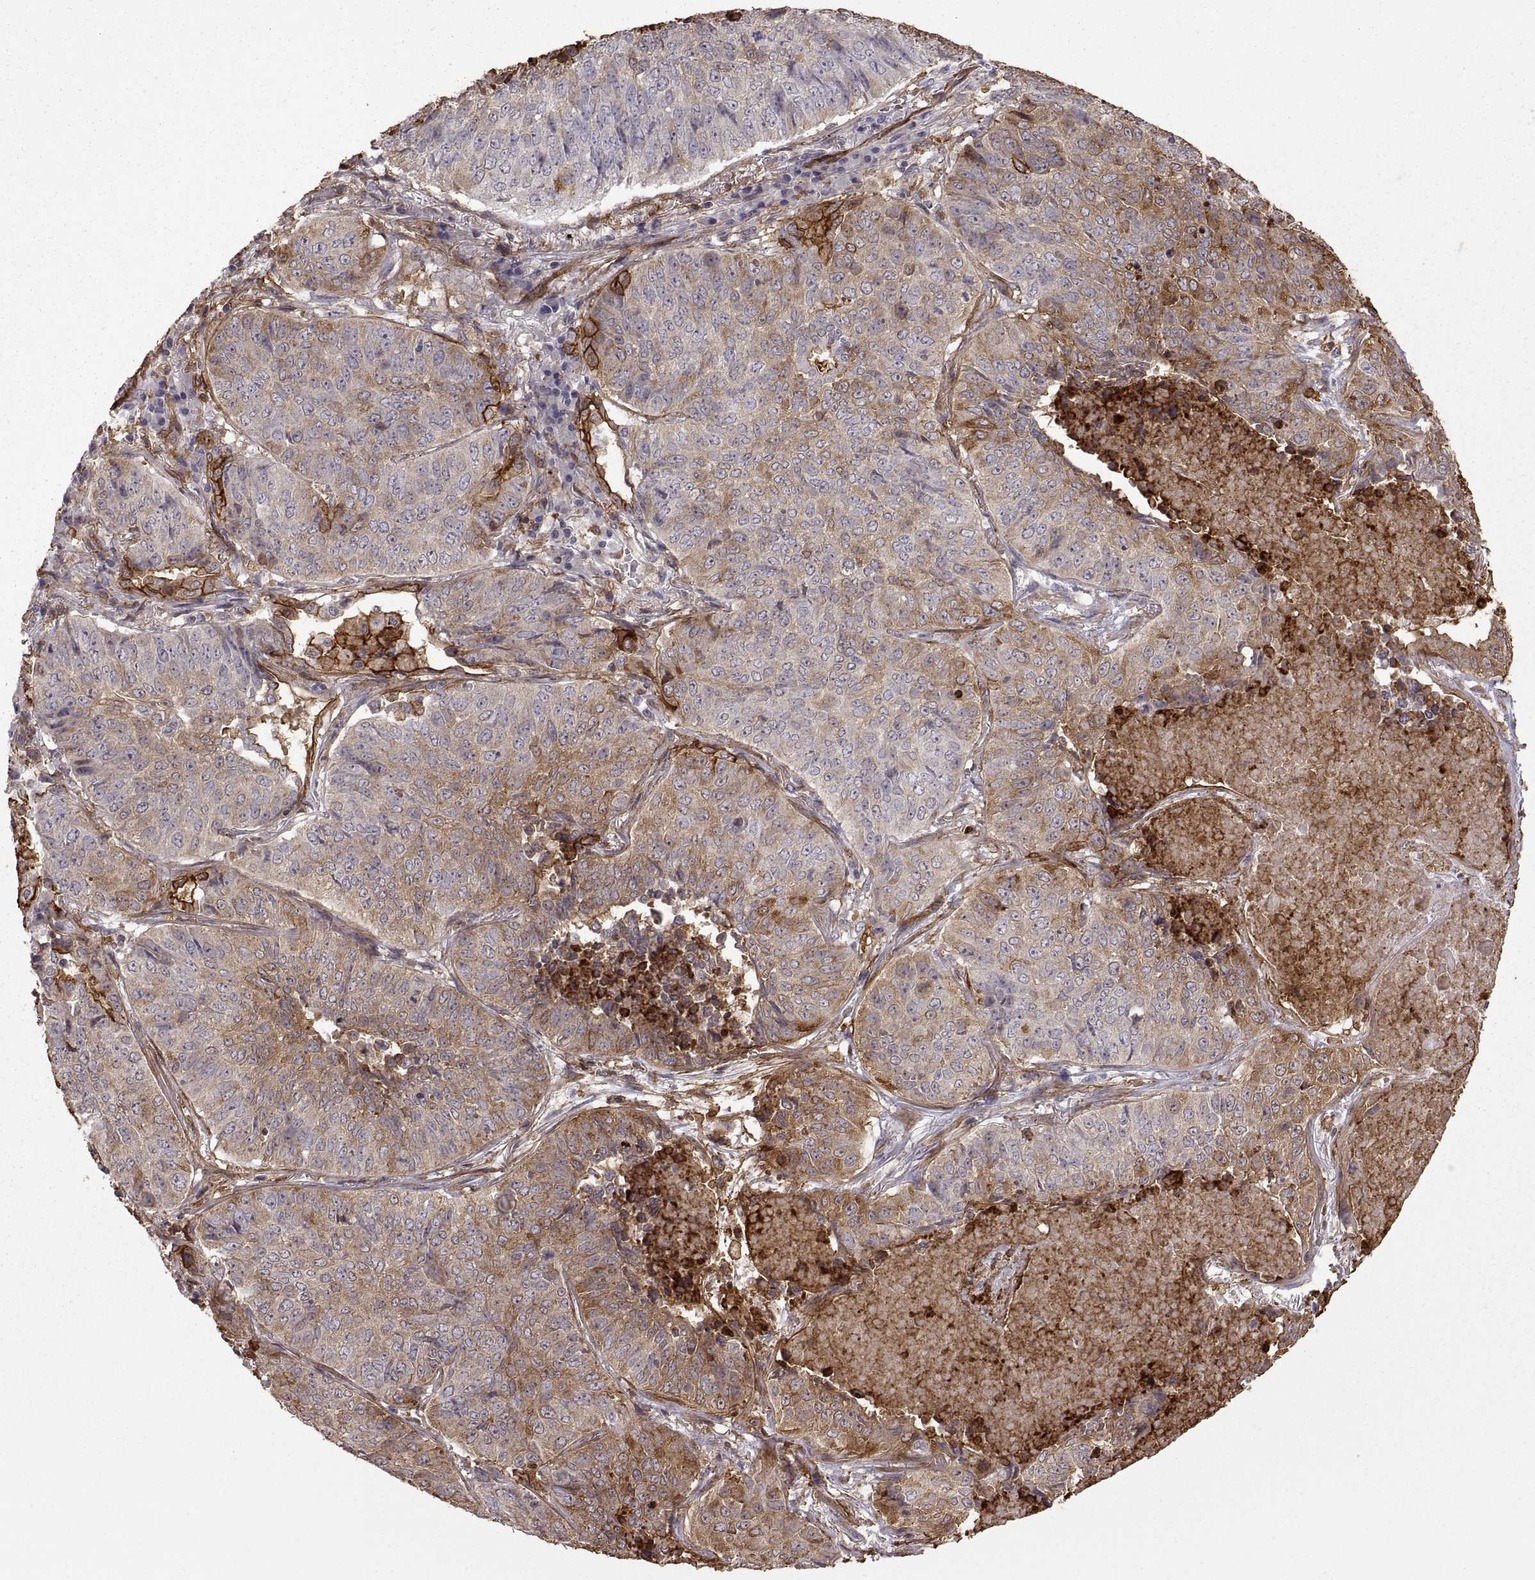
{"staining": {"intensity": "weak", "quantity": "25%-75%", "location": "cytoplasmic/membranous"}, "tissue": "lung cancer", "cell_type": "Tumor cells", "image_type": "cancer", "snomed": [{"axis": "morphology", "description": "Normal tissue, NOS"}, {"axis": "morphology", "description": "Squamous cell carcinoma, NOS"}, {"axis": "topography", "description": "Bronchus"}, {"axis": "topography", "description": "Lung"}], "caption": "Lung squamous cell carcinoma was stained to show a protein in brown. There is low levels of weak cytoplasmic/membranous positivity in about 25%-75% of tumor cells.", "gene": "S100A10", "patient": {"sex": "male", "age": 64}}